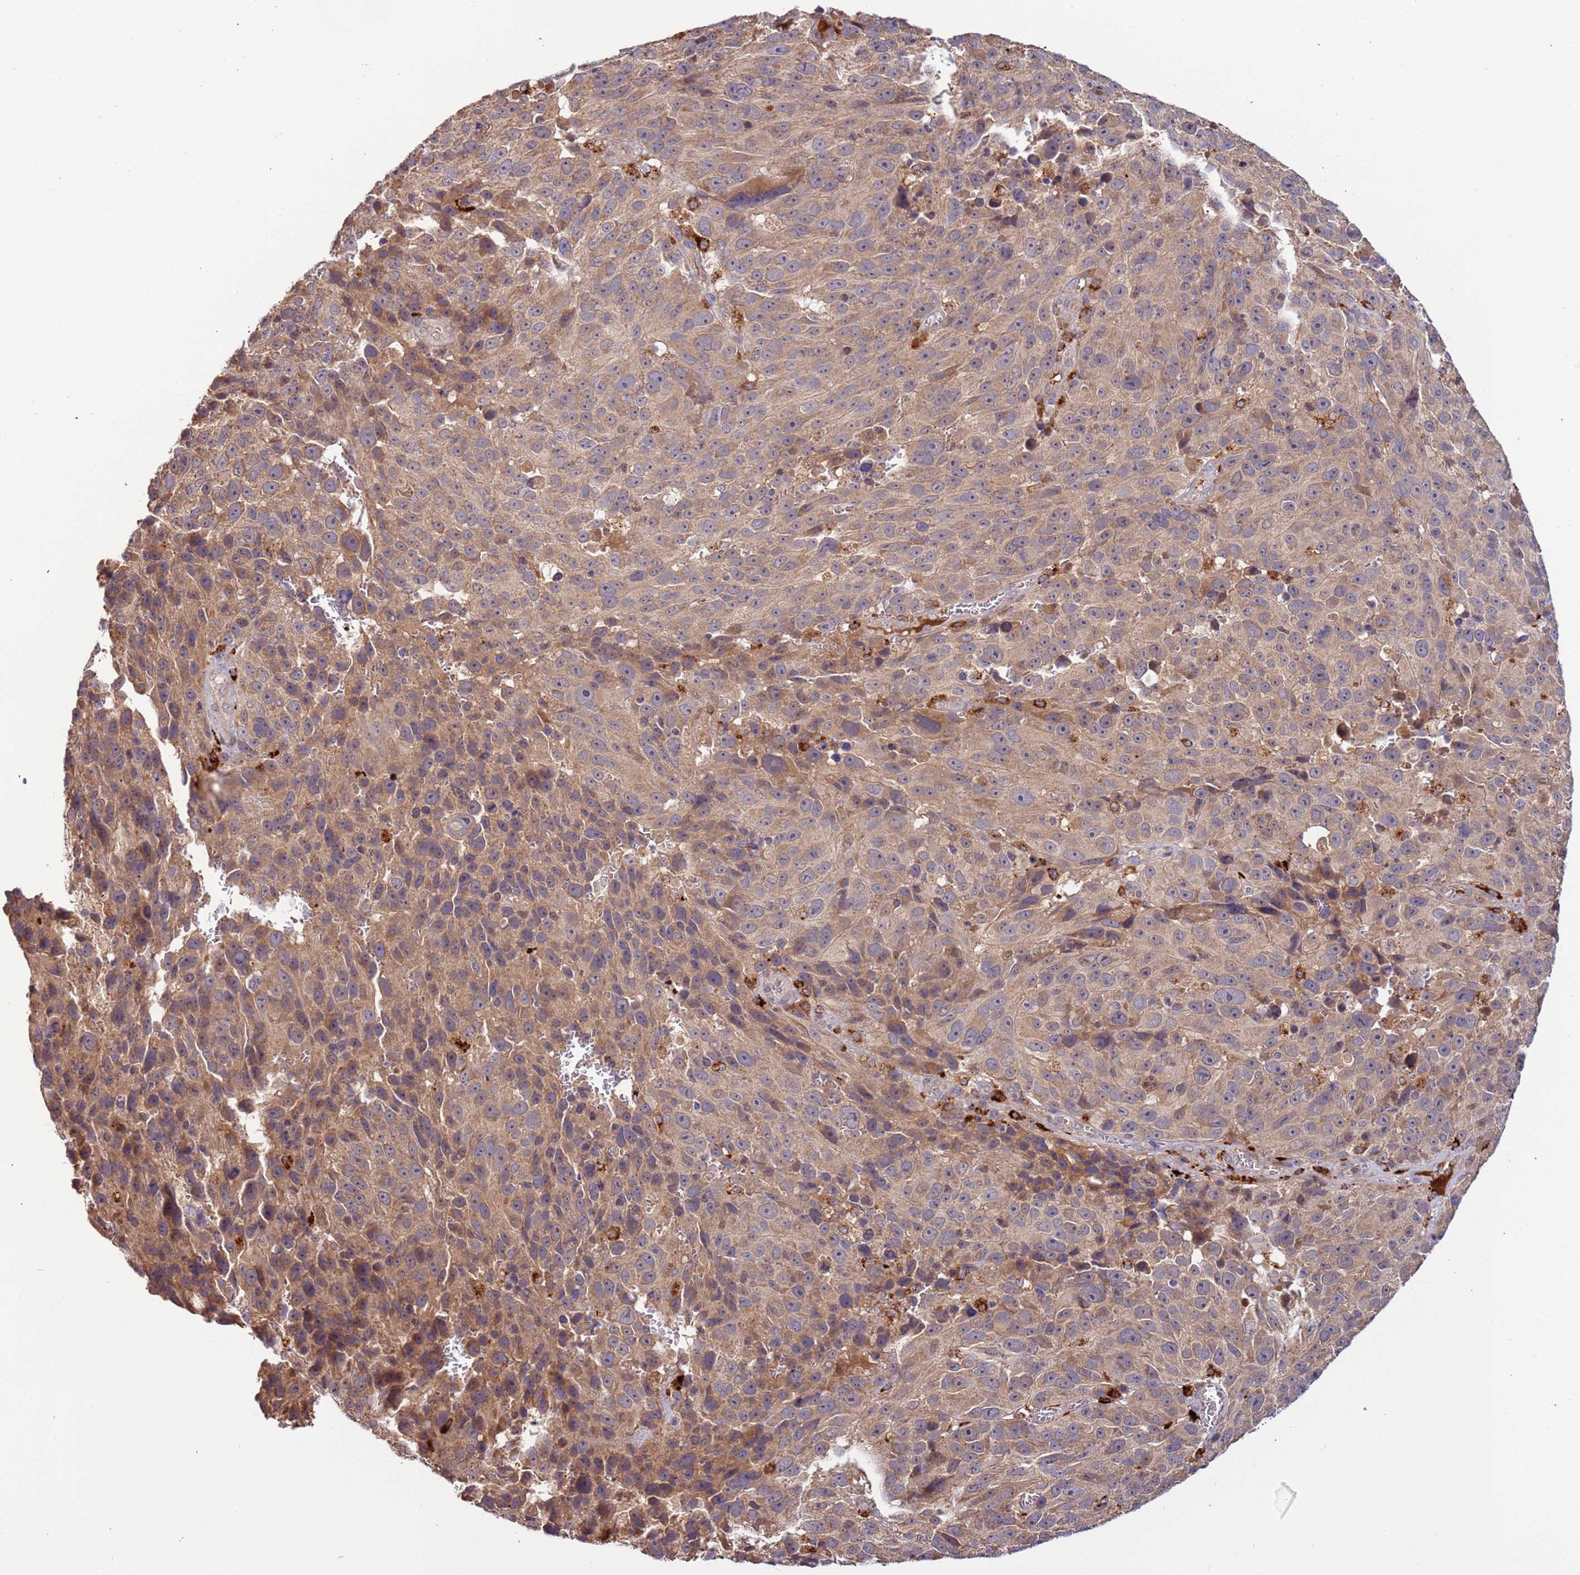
{"staining": {"intensity": "moderate", "quantity": ">75%", "location": "cytoplasmic/membranous"}, "tissue": "melanoma", "cell_type": "Tumor cells", "image_type": "cancer", "snomed": [{"axis": "morphology", "description": "Malignant melanoma, NOS"}, {"axis": "topography", "description": "Skin"}], "caption": "Protein expression analysis of melanoma reveals moderate cytoplasmic/membranous expression in about >75% of tumor cells.", "gene": "VPS36", "patient": {"sex": "male", "age": 84}}